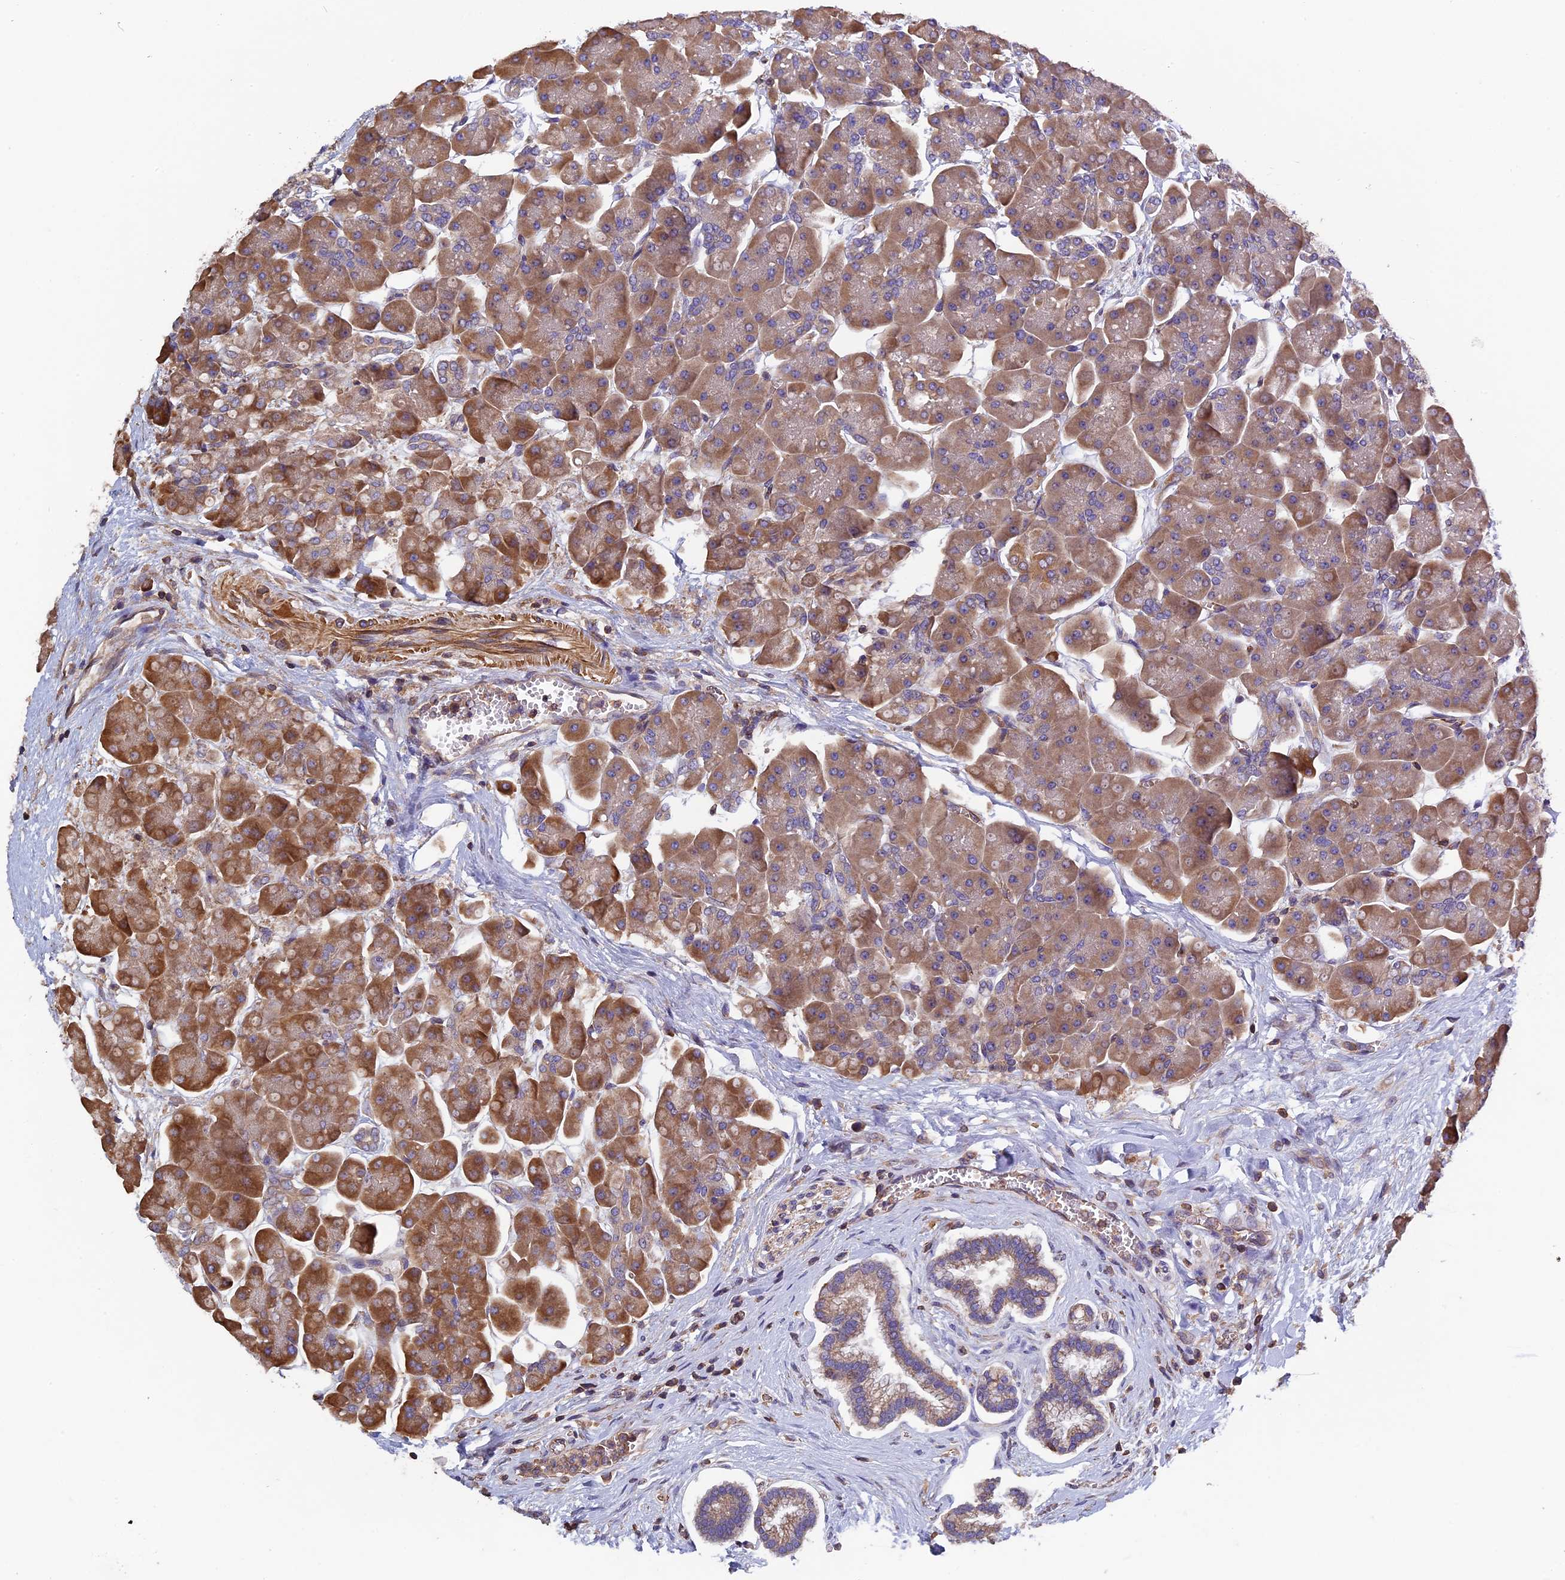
{"staining": {"intensity": "moderate", "quantity": ">75%", "location": "cytoplasmic/membranous"}, "tissue": "pancreas", "cell_type": "Exocrine glandular cells", "image_type": "normal", "snomed": [{"axis": "morphology", "description": "Normal tissue, NOS"}, {"axis": "topography", "description": "Pancreas"}], "caption": "Protein expression analysis of normal pancreas demonstrates moderate cytoplasmic/membranous staining in about >75% of exocrine glandular cells. Ihc stains the protein of interest in brown and the nuclei are stained blue.", "gene": "CCDC153", "patient": {"sex": "male", "age": 66}}